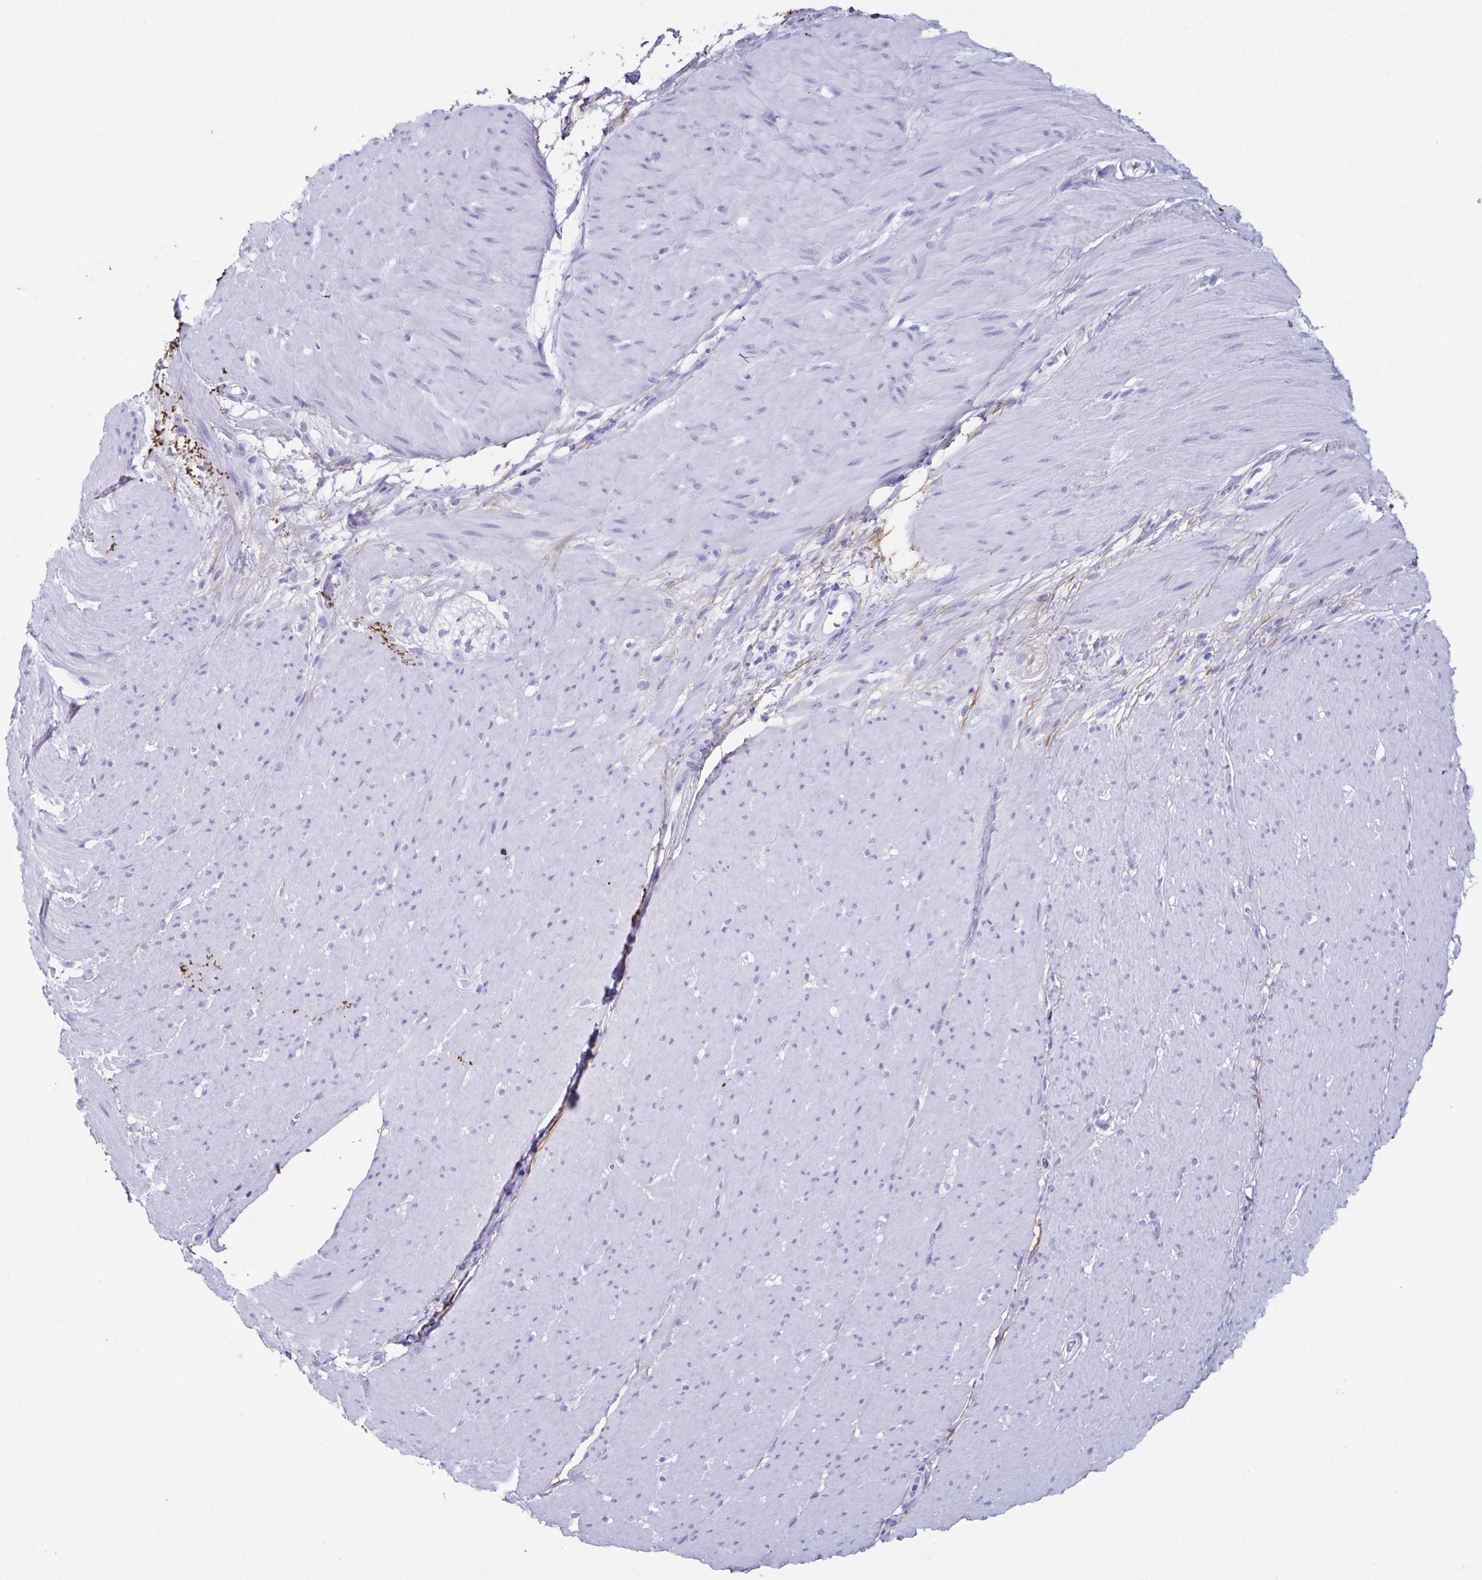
{"staining": {"intensity": "negative", "quantity": "none", "location": "none"}, "tissue": "smooth muscle", "cell_type": "Smooth muscle cells", "image_type": "normal", "snomed": [{"axis": "morphology", "description": "Normal tissue, NOS"}, {"axis": "topography", "description": "Smooth muscle"}, {"axis": "topography", "description": "Rectum"}], "caption": "The histopathology image exhibits no significant staining in smooth muscle cells of smooth muscle. (Brightfield microscopy of DAB (3,3'-diaminobenzidine) immunohistochemistry (IHC) at high magnification).", "gene": "AQP4", "patient": {"sex": "male", "age": 53}}